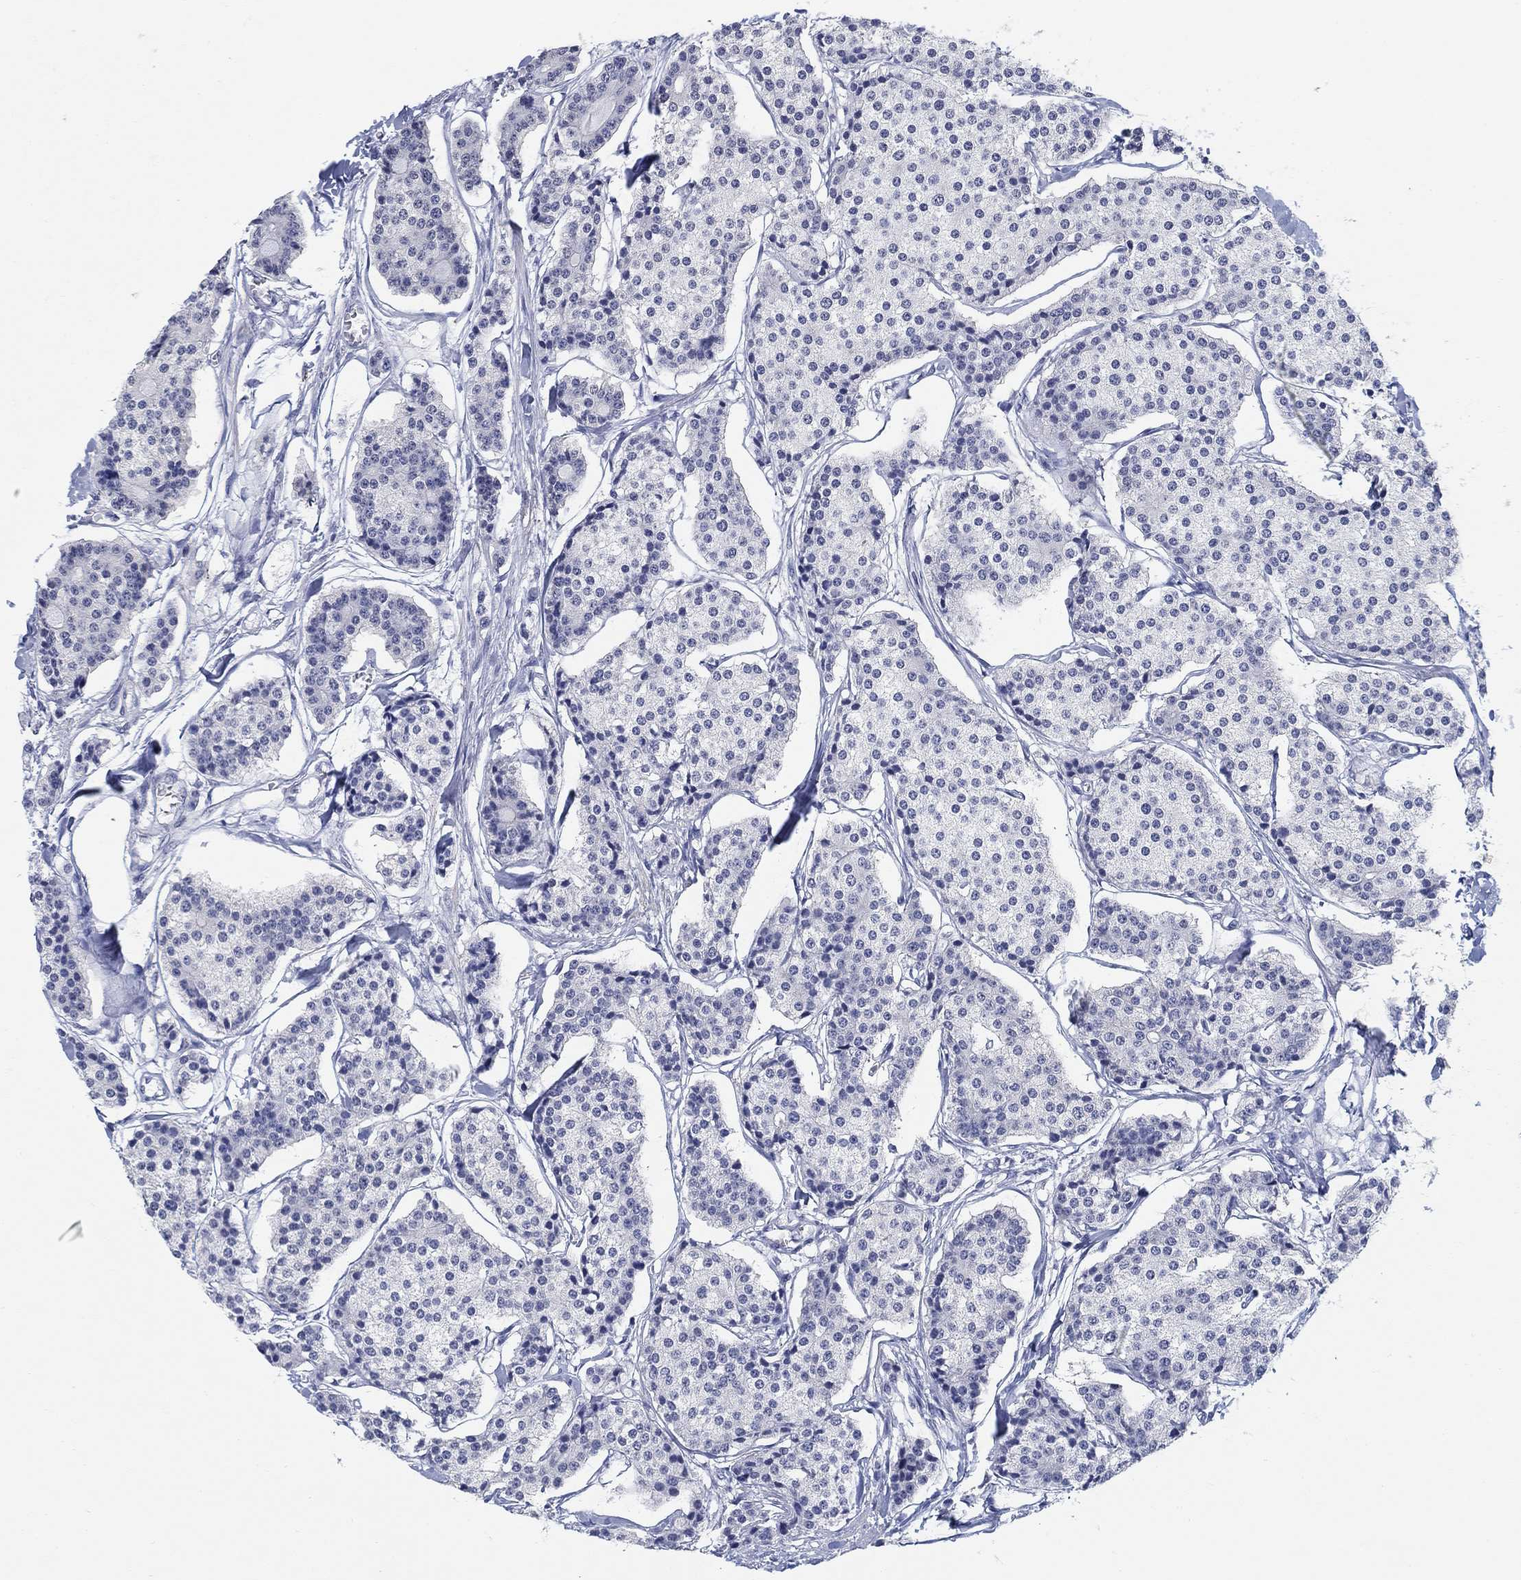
{"staining": {"intensity": "negative", "quantity": "none", "location": "none"}, "tissue": "carcinoid", "cell_type": "Tumor cells", "image_type": "cancer", "snomed": [{"axis": "morphology", "description": "Carcinoid, malignant, NOS"}, {"axis": "topography", "description": "Small intestine"}], "caption": "IHC of human carcinoid displays no staining in tumor cells.", "gene": "OTUB2", "patient": {"sex": "female", "age": 65}}